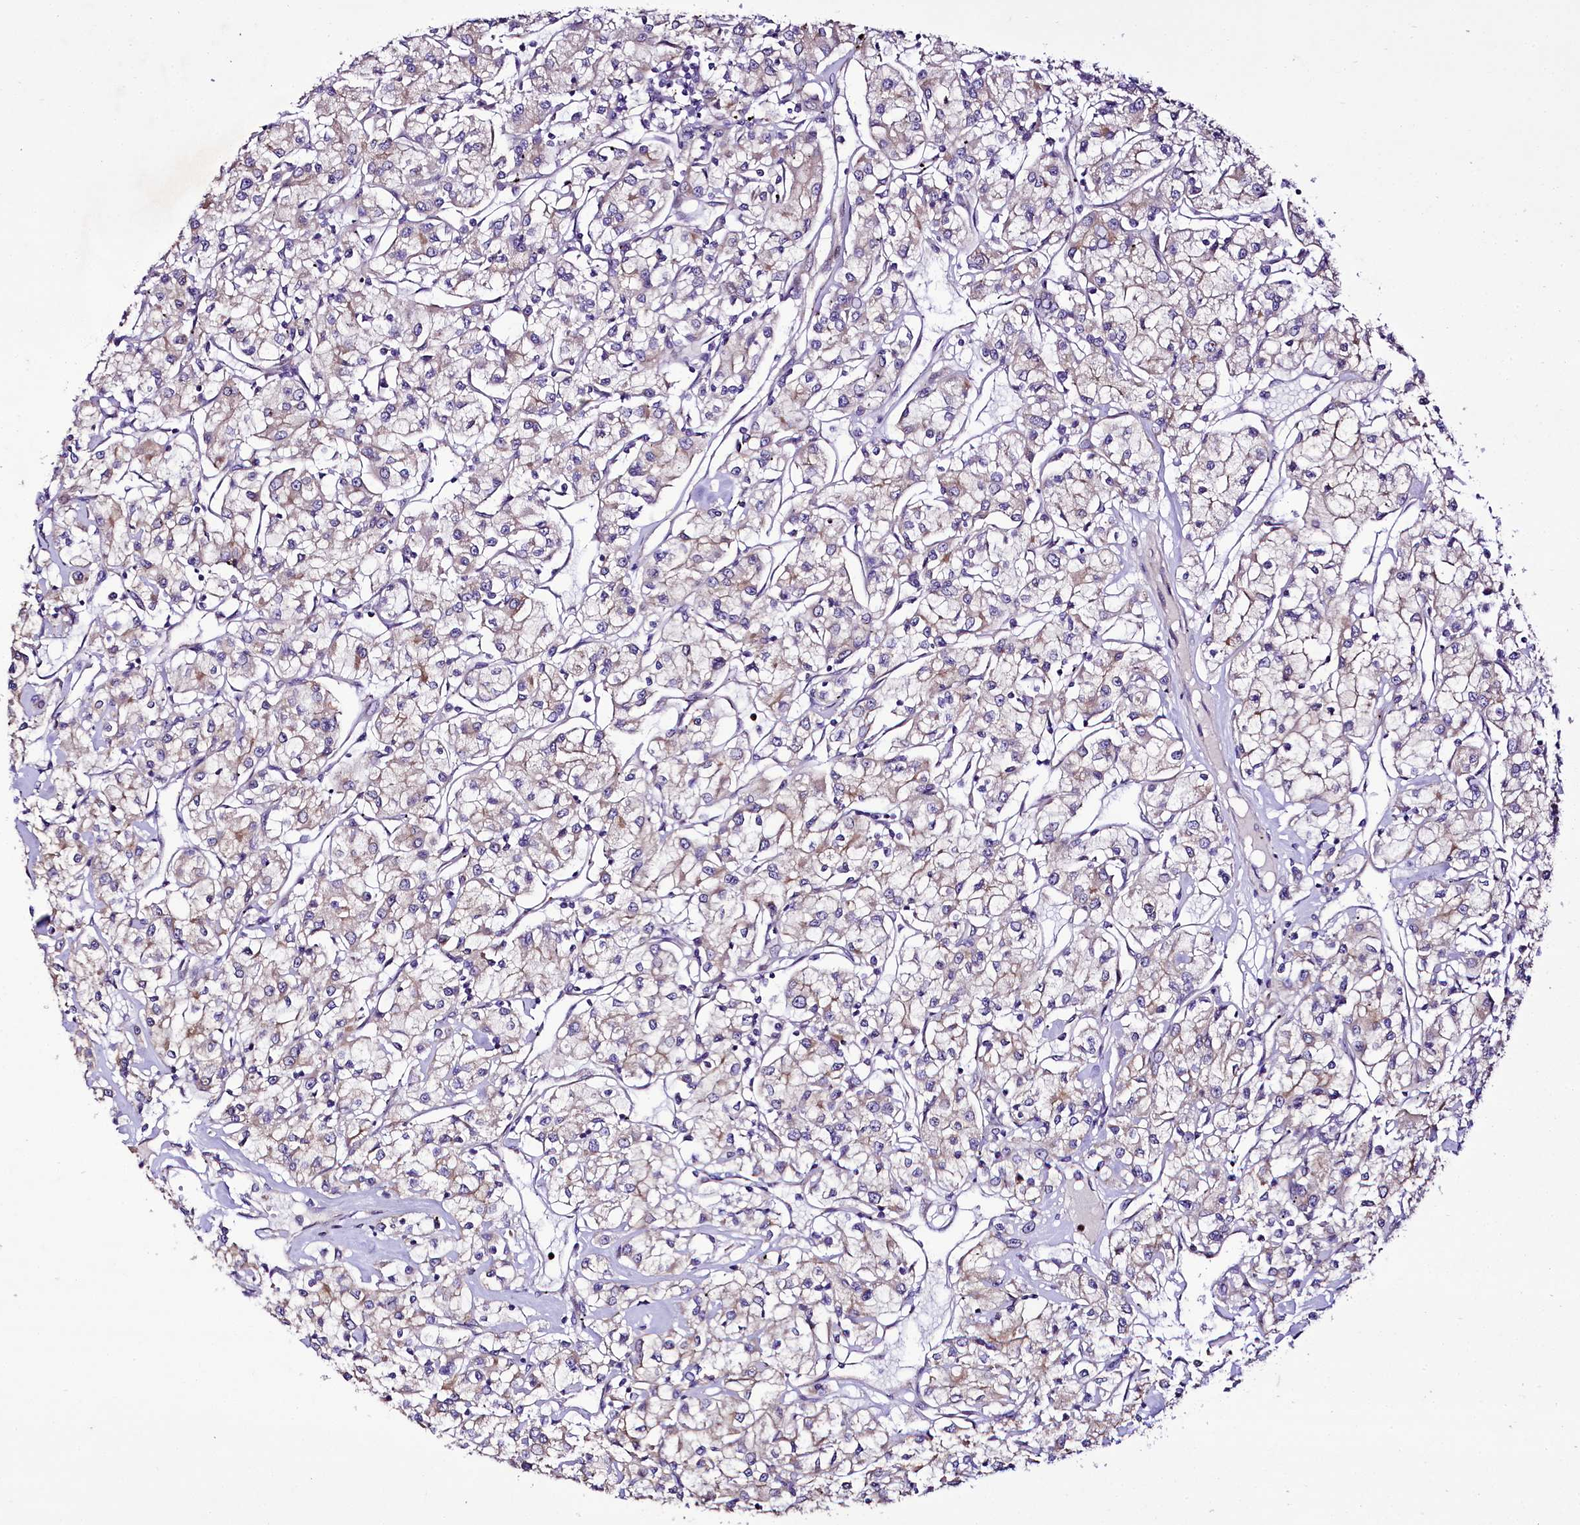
{"staining": {"intensity": "weak", "quantity": "<25%", "location": "cytoplasmic/membranous"}, "tissue": "renal cancer", "cell_type": "Tumor cells", "image_type": "cancer", "snomed": [{"axis": "morphology", "description": "Adenocarcinoma, NOS"}, {"axis": "topography", "description": "Kidney"}], "caption": "An IHC histopathology image of renal adenocarcinoma is shown. There is no staining in tumor cells of renal adenocarcinoma.", "gene": "ZC3H12C", "patient": {"sex": "female", "age": 59}}